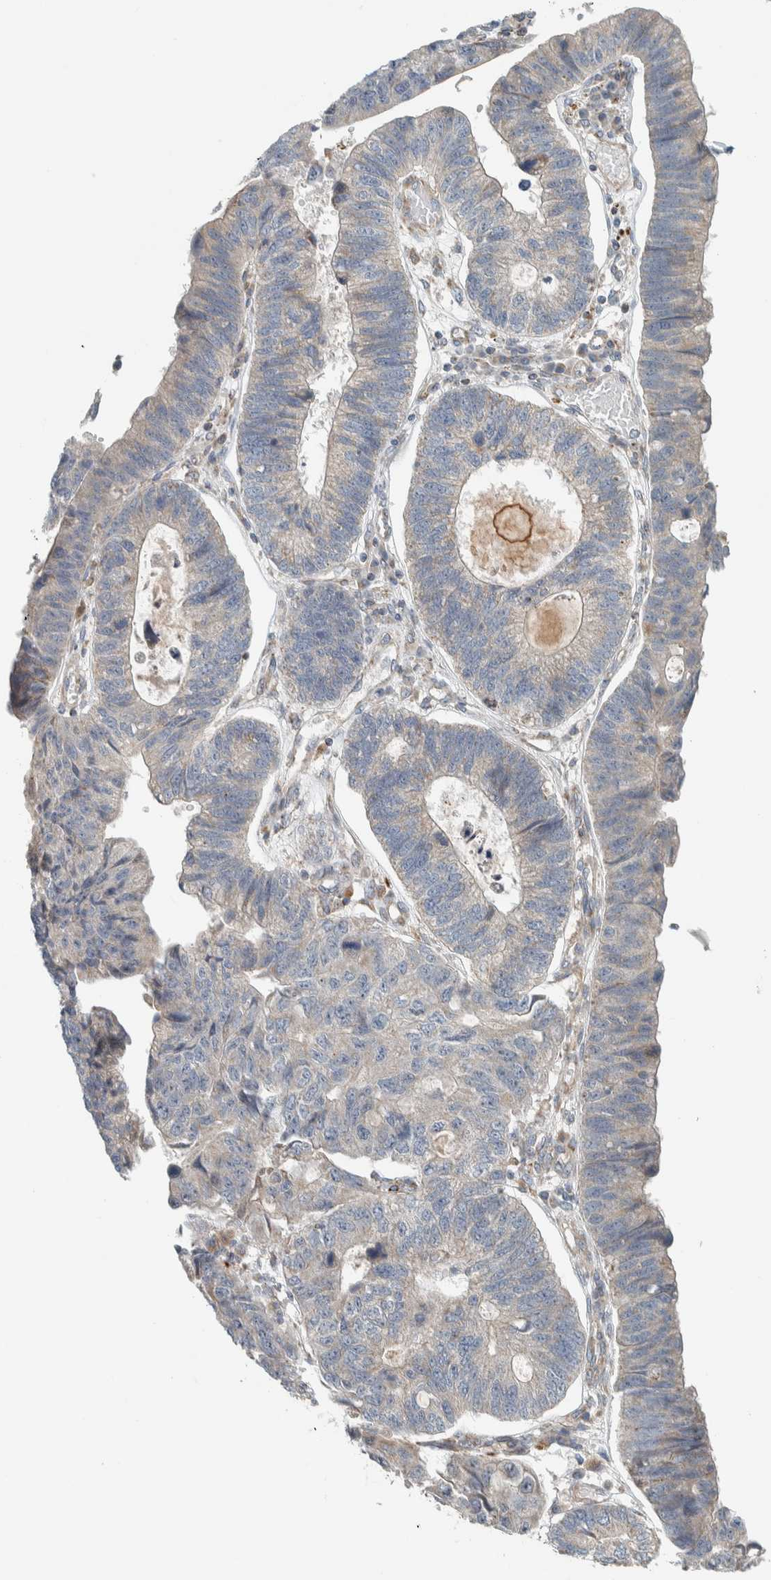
{"staining": {"intensity": "weak", "quantity": "<25%", "location": "cytoplasmic/membranous"}, "tissue": "stomach cancer", "cell_type": "Tumor cells", "image_type": "cancer", "snomed": [{"axis": "morphology", "description": "Adenocarcinoma, NOS"}, {"axis": "topography", "description": "Stomach"}], "caption": "A histopathology image of human adenocarcinoma (stomach) is negative for staining in tumor cells. (DAB (3,3'-diaminobenzidine) immunohistochemistry (IHC), high magnification).", "gene": "SLFN12L", "patient": {"sex": "male", "age": 59}}